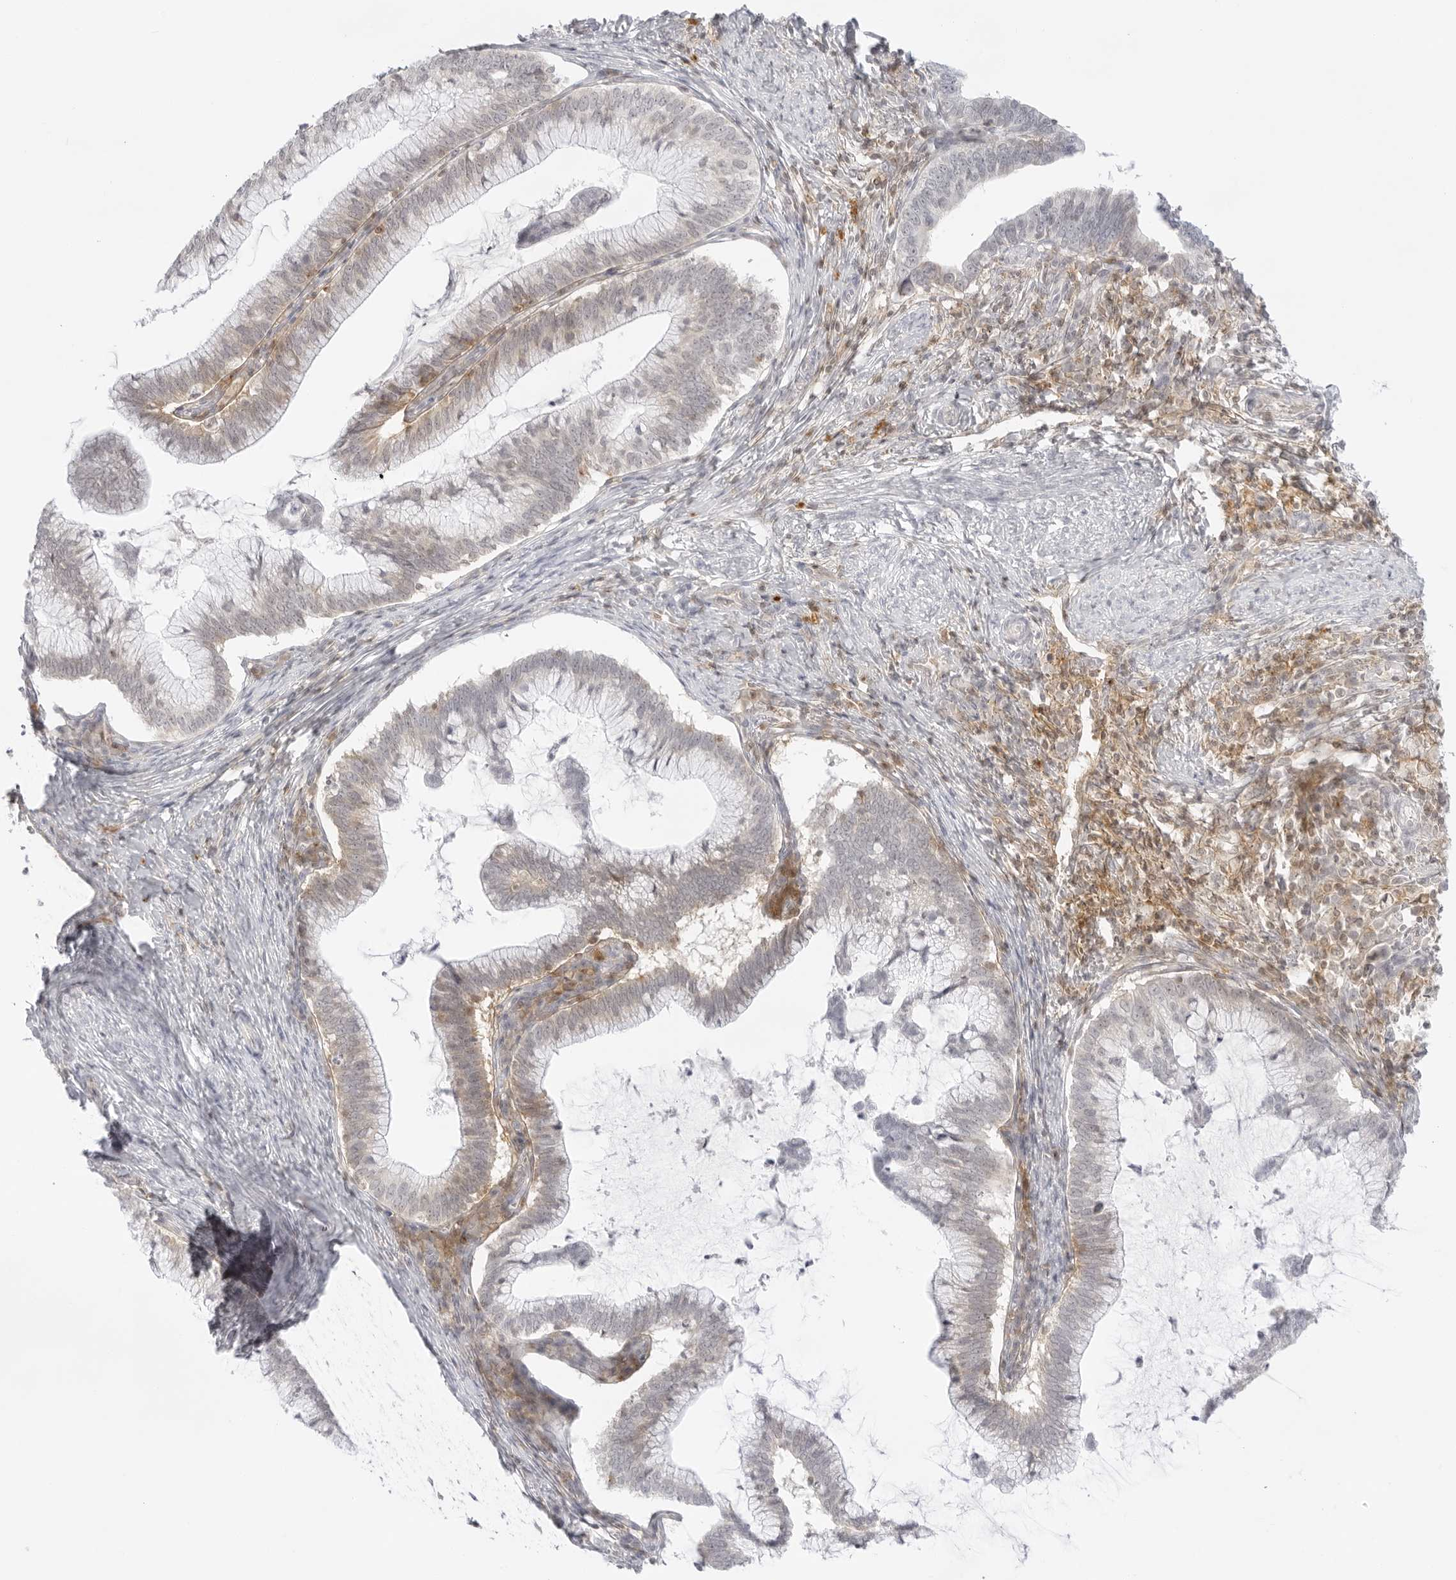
{"staining": {"intensity": "weak", "quantity": "<25%", "location": "cytoplasmic/membranous"}, "tissue": "cervical cancer", "cell_type": "Tumor cells", "image_type": "cancer", "snomed": [{"axis": "morphology", "description": "Adenocarcinoma, NOS"}, {"axis": "topography", "description": "Cervix"}], "caption": "The photomicrograph reveals no staining of tumor cells in cervical cancer (adenocarcinoma).", "gene": "TNFRSF14", "patient": {"sex": "female", "age": 36}}